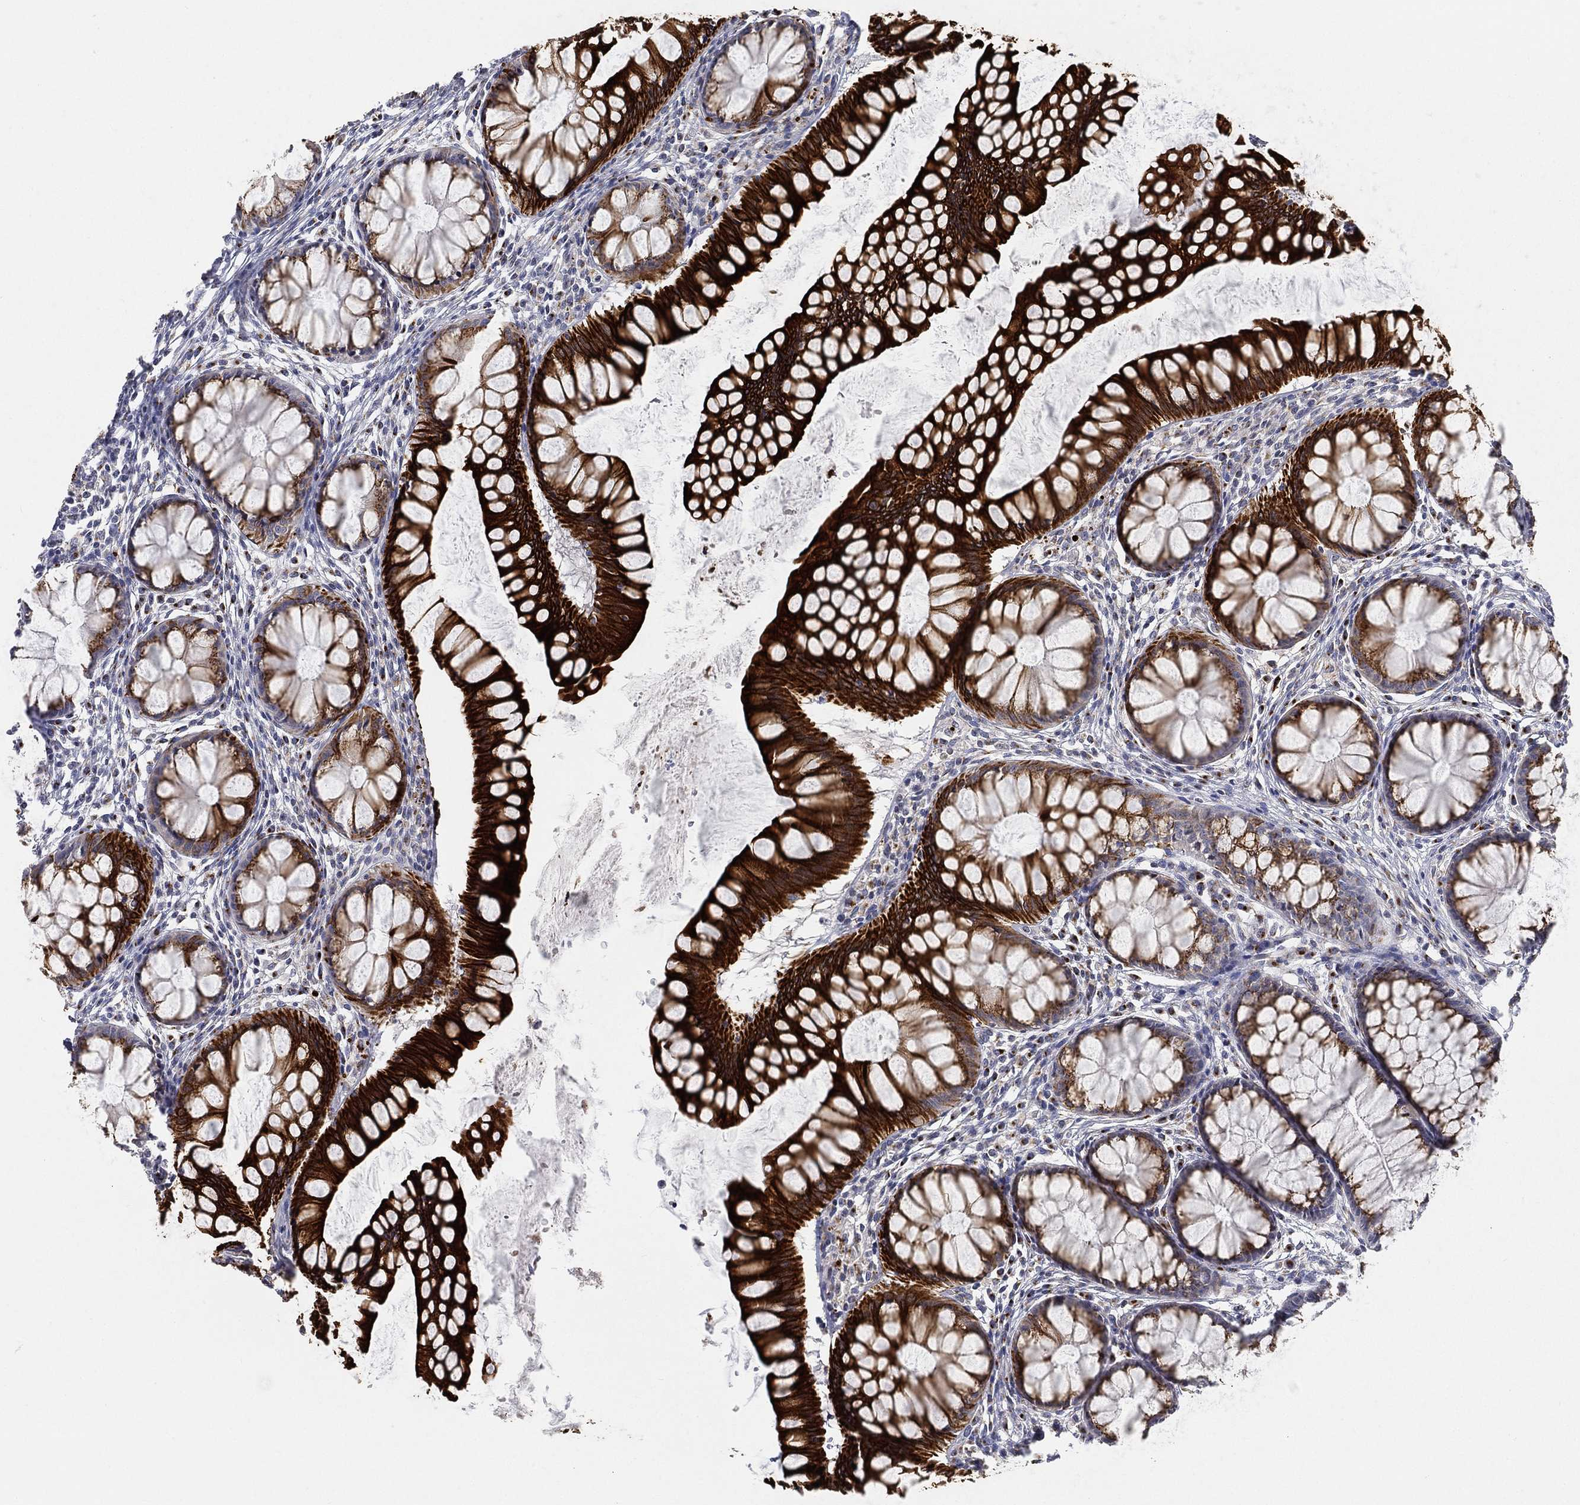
{"staining": {"intensity": "negative", "quantity": "none", "location": "none"}, "tissue": "colon", "cell_type": "Endothelial cells", "image_type": "normal", "snomed": [{"axis": "morphology", "description": "Normal tissue, NOS"}, {"axis": "topography", "description": "Colon"}], "caption": "There is no significant staining in endothelial cells of colon. (DAB immunohistochemistry visualized using brightfield microscopy, high magnification).", "gene": "TICAM1", "patient": {"sex": "female", "age": 65}}